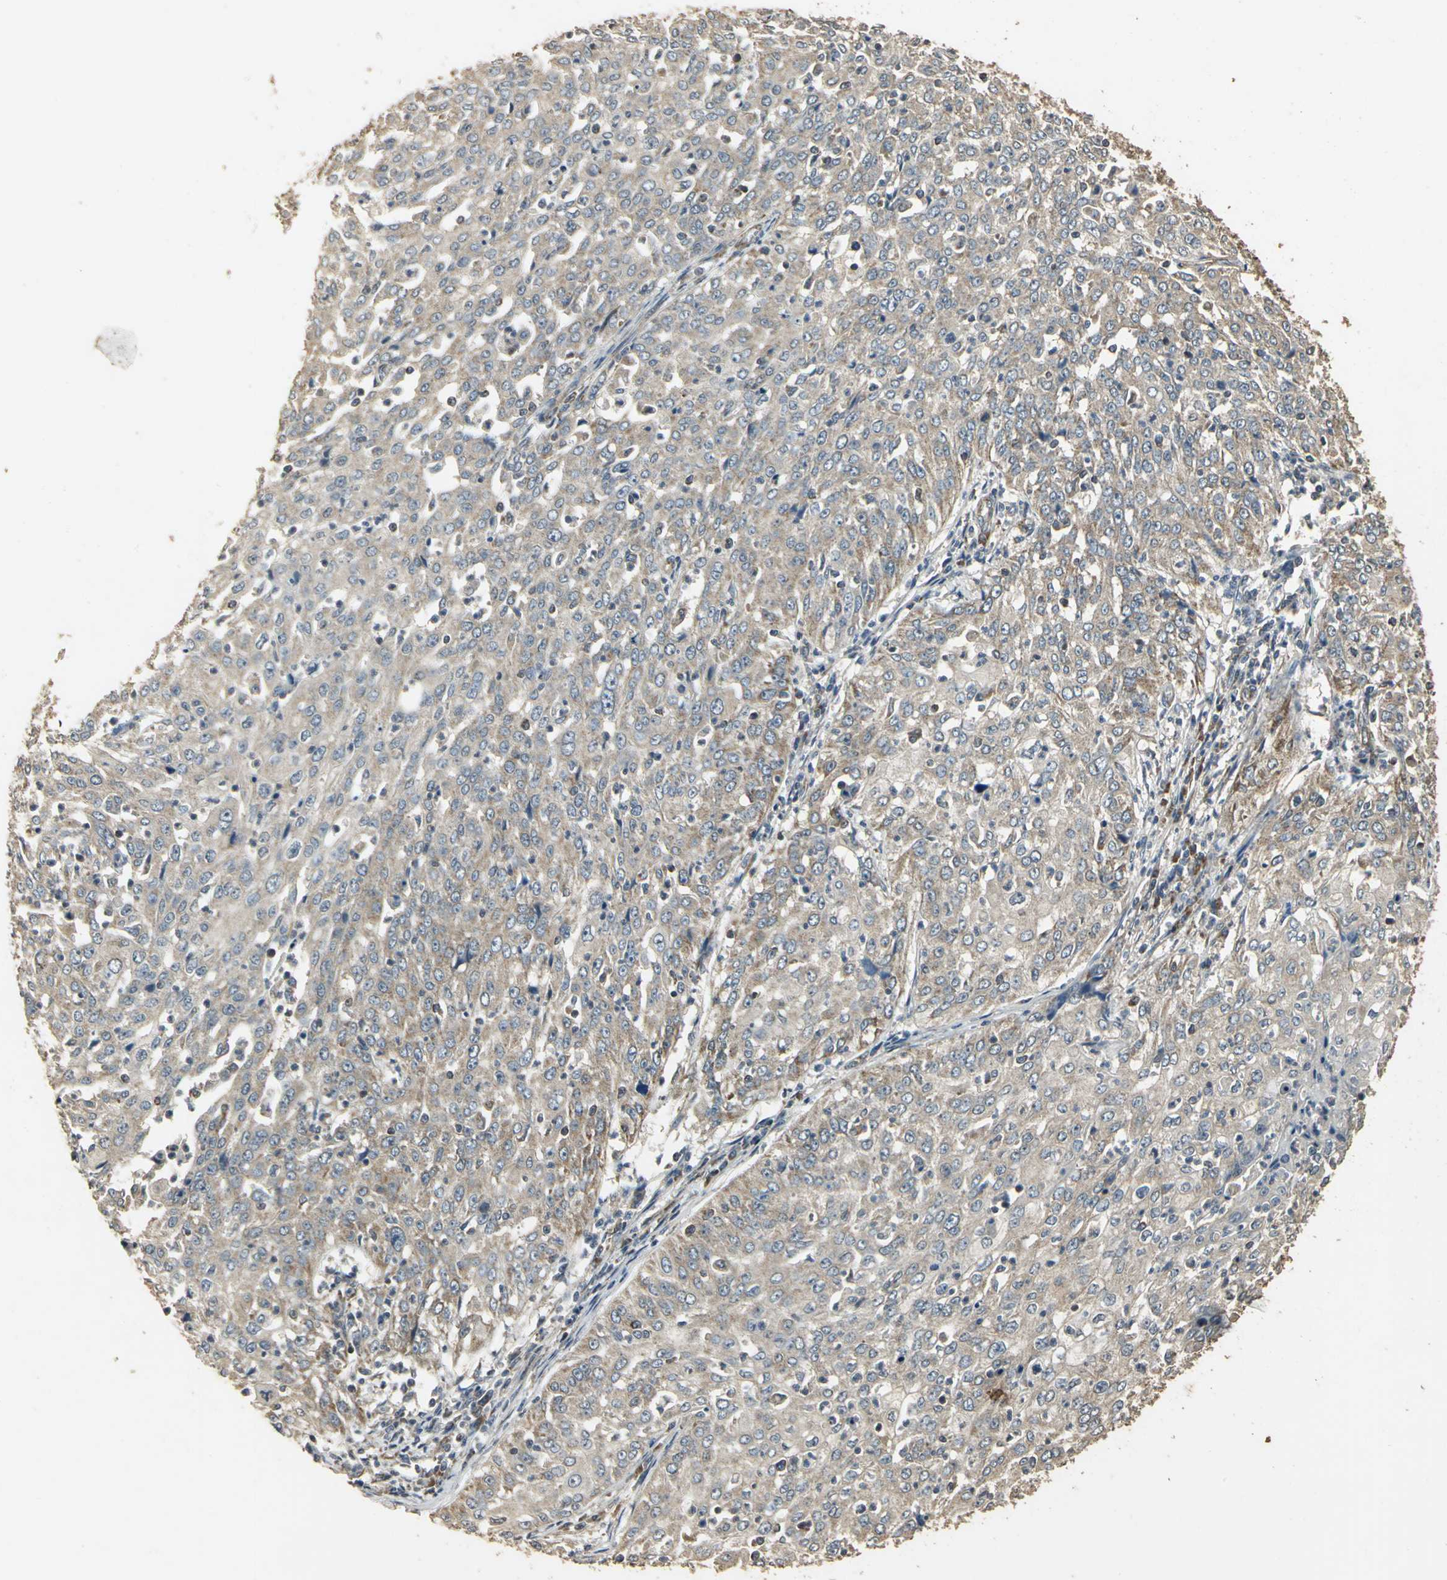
{"staining": {"intensity": "weak", "quantity": ">75%", "location": "cytoplasmic/membranous"}, "tissue": "cervical cancer", "cell_type": "Tumor cells", "image_type": "cancer", "snomed": [{"axis": "morphology", "description": "Squamous cell carcinoma, NOS"}, {"axis": "topography", "description": "Cervix"}], "caption": "A micrograph showing weak cytoplasmic/membranous staining in approximately >75% of tumor cells in squamous cell carcinoma (cervical), as visualized by brown immunohistochemical staining.", "gene": "KANK1", "patient": {"sex": "female", "age": 39}}